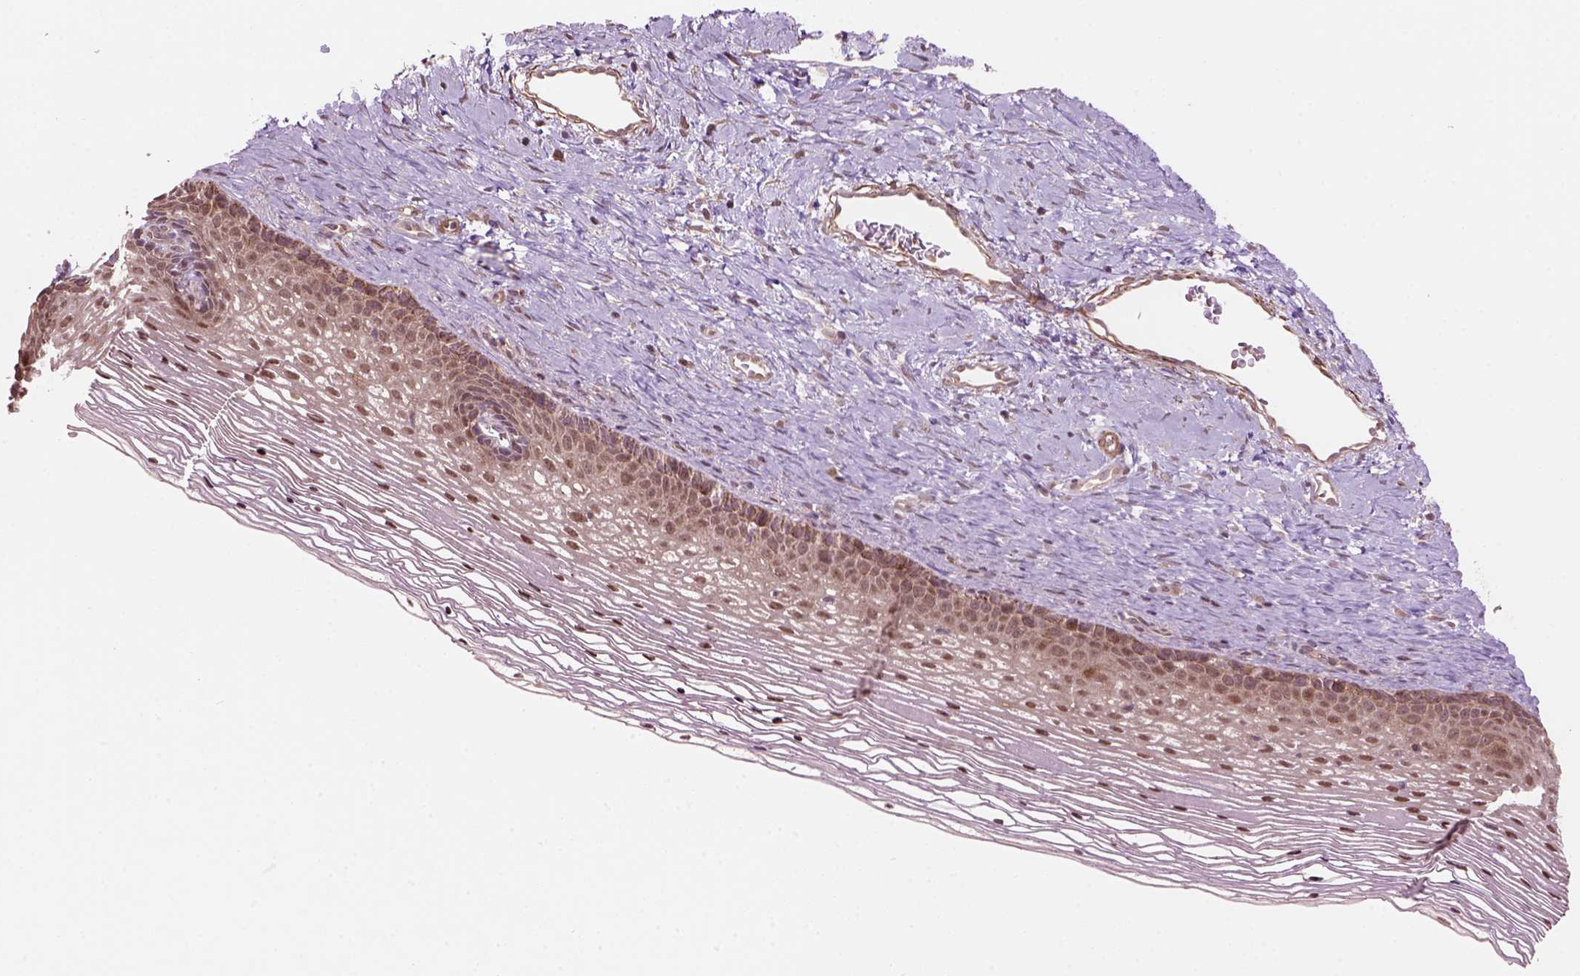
{"staining": {"intensity": "weak", "quantity": "25%-75%", "location": "nuclear"}, "tissue": "cervix", "cell_type": "Glandular cells", "image_type": "normal", "snomed": [{"axis": "morphology", "description": "Normal tissue, NOS"}, {"axis": "topography", "description": "Cervix"}], "caption": "The photomicrograph shows a brown stain indicating the presence of a protein in the nuclear of glandular cells in cervix. (Brightfield microscopy of DAB IHC at high magnification).", "gene": "PSMD11", "patient": {"sex": "female", "age": 34}}